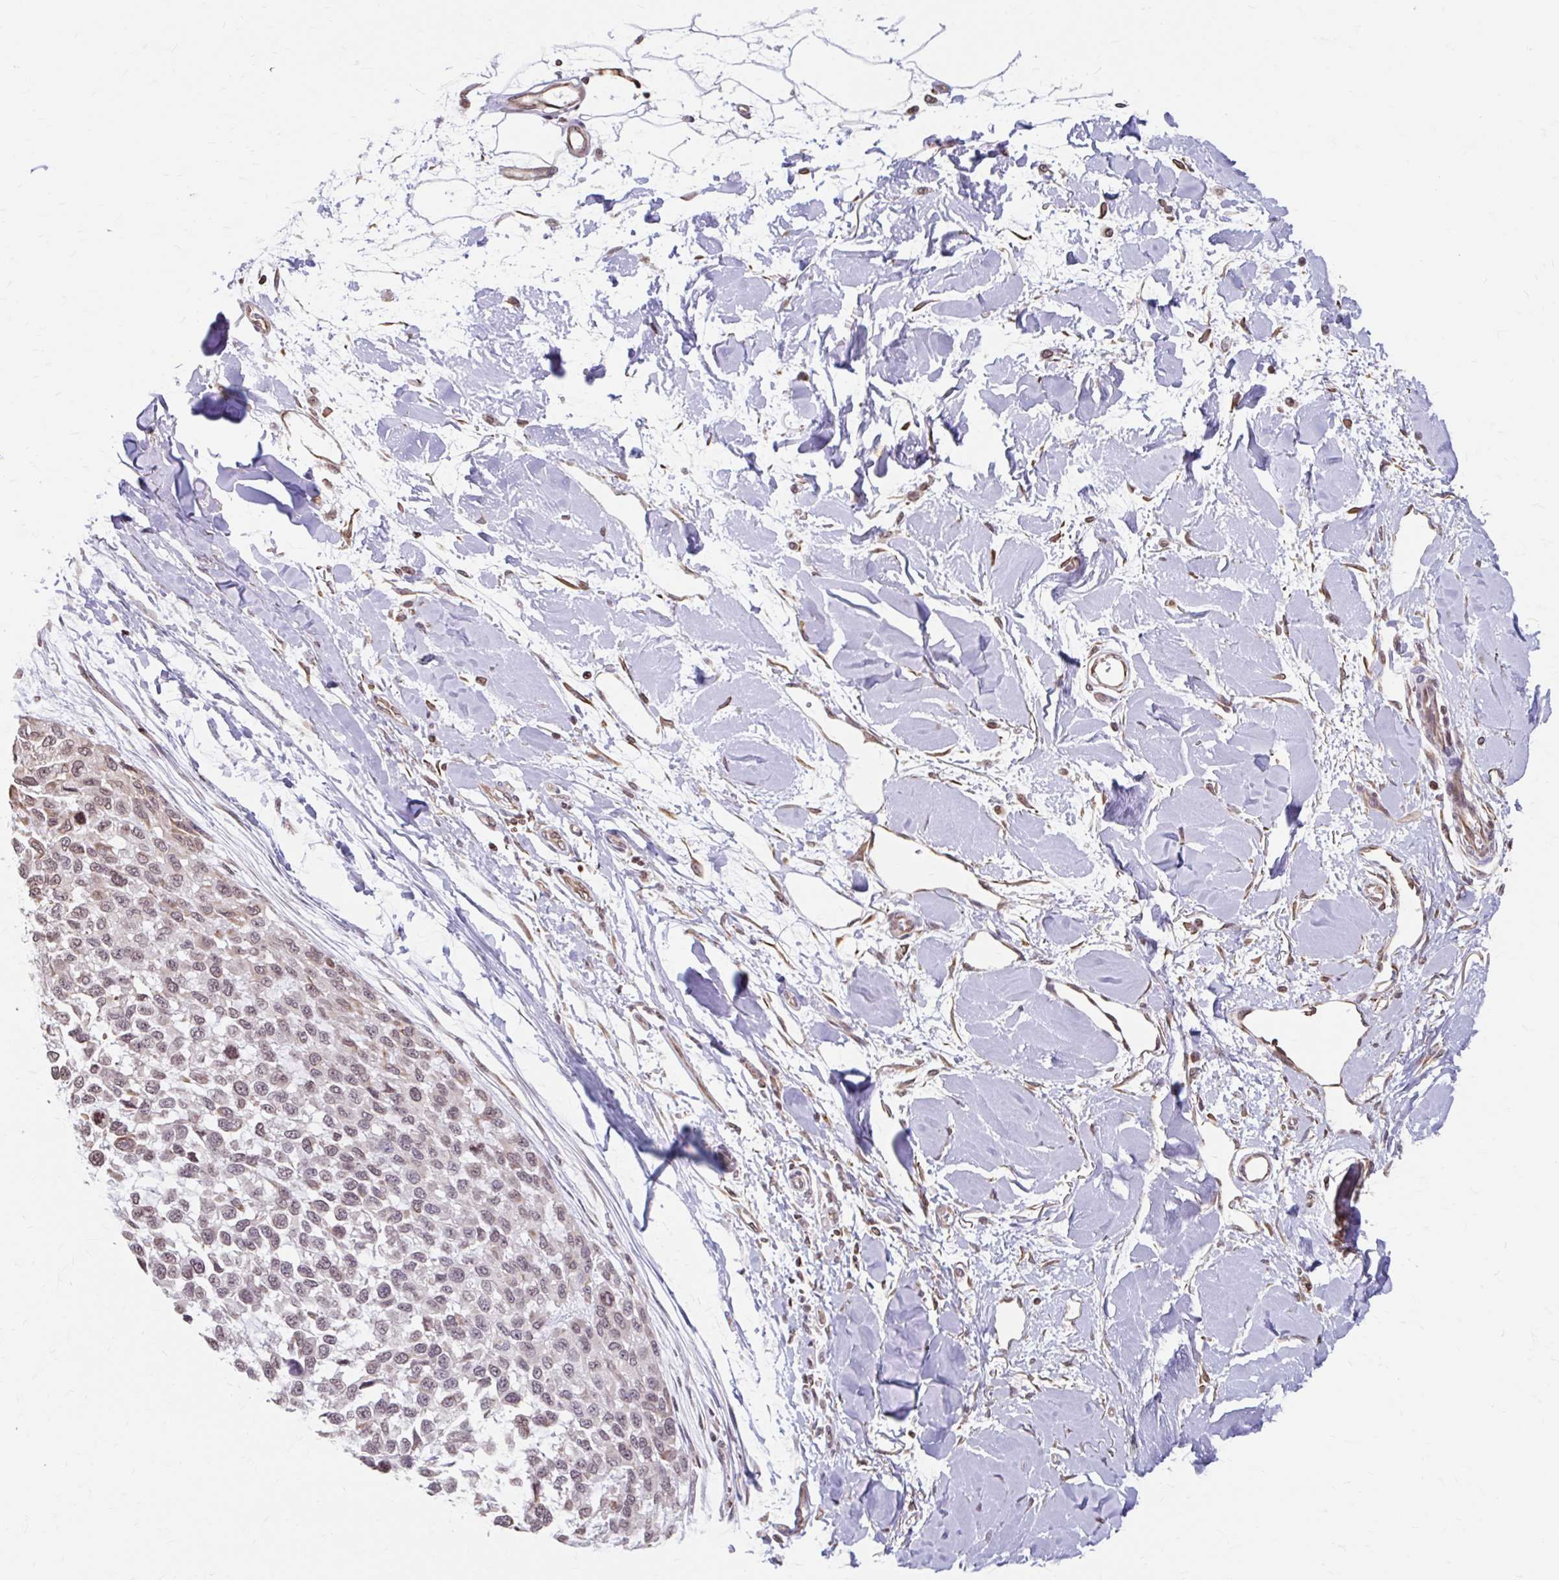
{"staining": {"intensity": "moderate", "quantity": "25%-75%", "location": "nuclear"}, "tissue": "melanoma", "cell_type": "Tumor cells", "image_type": "cancer", "snomed": [{"axis": "morphology", "description": "Malignant melanoma, NOS"}, {"axis": "topography", "description": "Skin"}], "caption": "Melanoma tissue reveals moderate nuclear staining in about 25%-75% of tumor cells (DAB = brown stain, brightfield microscopy at high magnification).", "gene": "ORC3", "patient": {"sex": "male", "age": 62}}